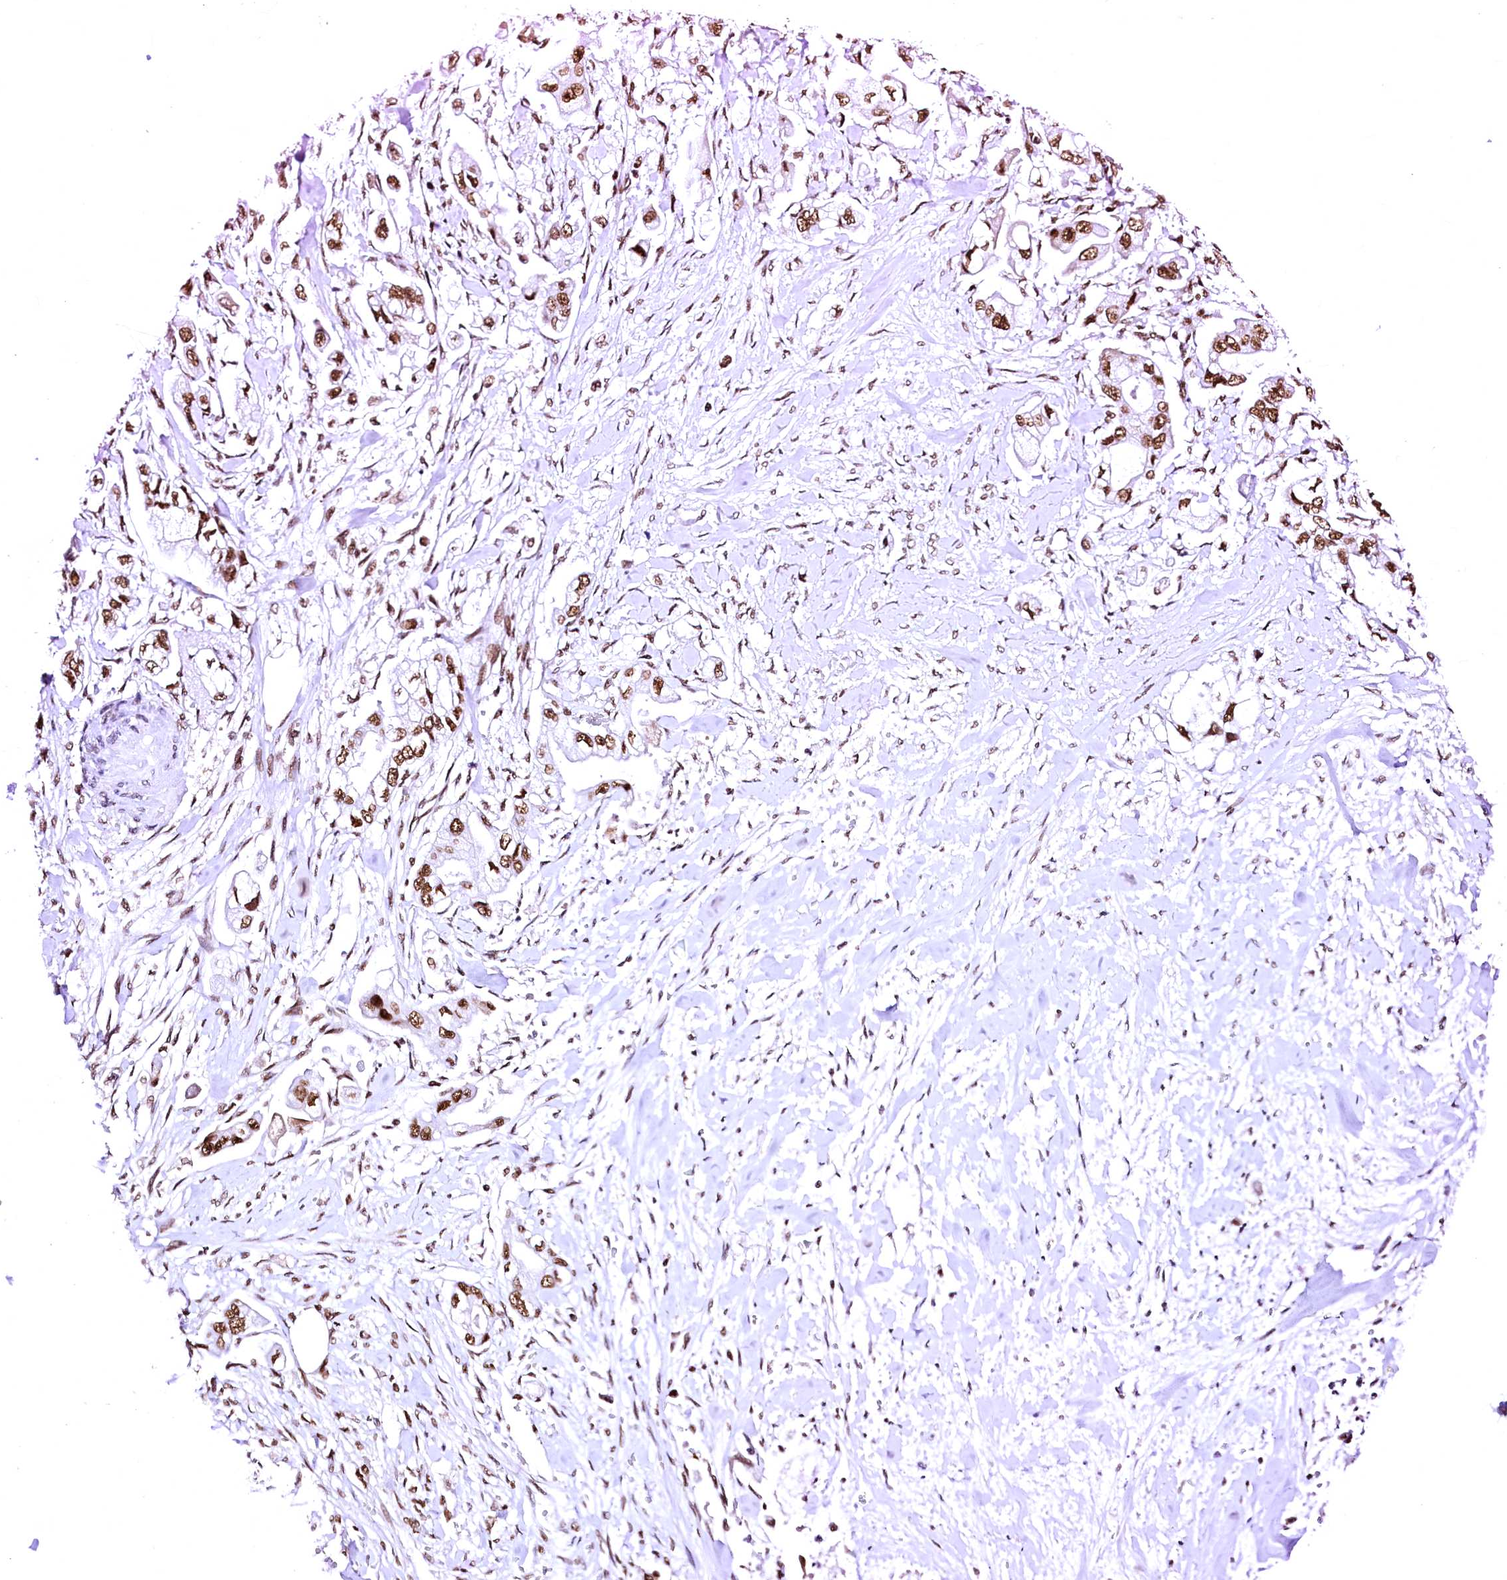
{"staining": {"intensity": "moderate", "quantity": ">75%", "location": "nuclear"}, "tissue": "stomach cancer", "cell_type": "Tumor cells", "image_type": "cancer", "snomed": [{"axis": "morphology", "description": "Adenocarcinoma, NOS"}, {"axis": "topography", "description": "Stomach"}], "caption": "The micrograph reveals staining of stomach cancer (adenocarcinoma), revealing moderate nuclear protein staining (brown color) within tumor cells.", "gene": "CPSF6", "patient": {"sex": "male", "age": 62}}